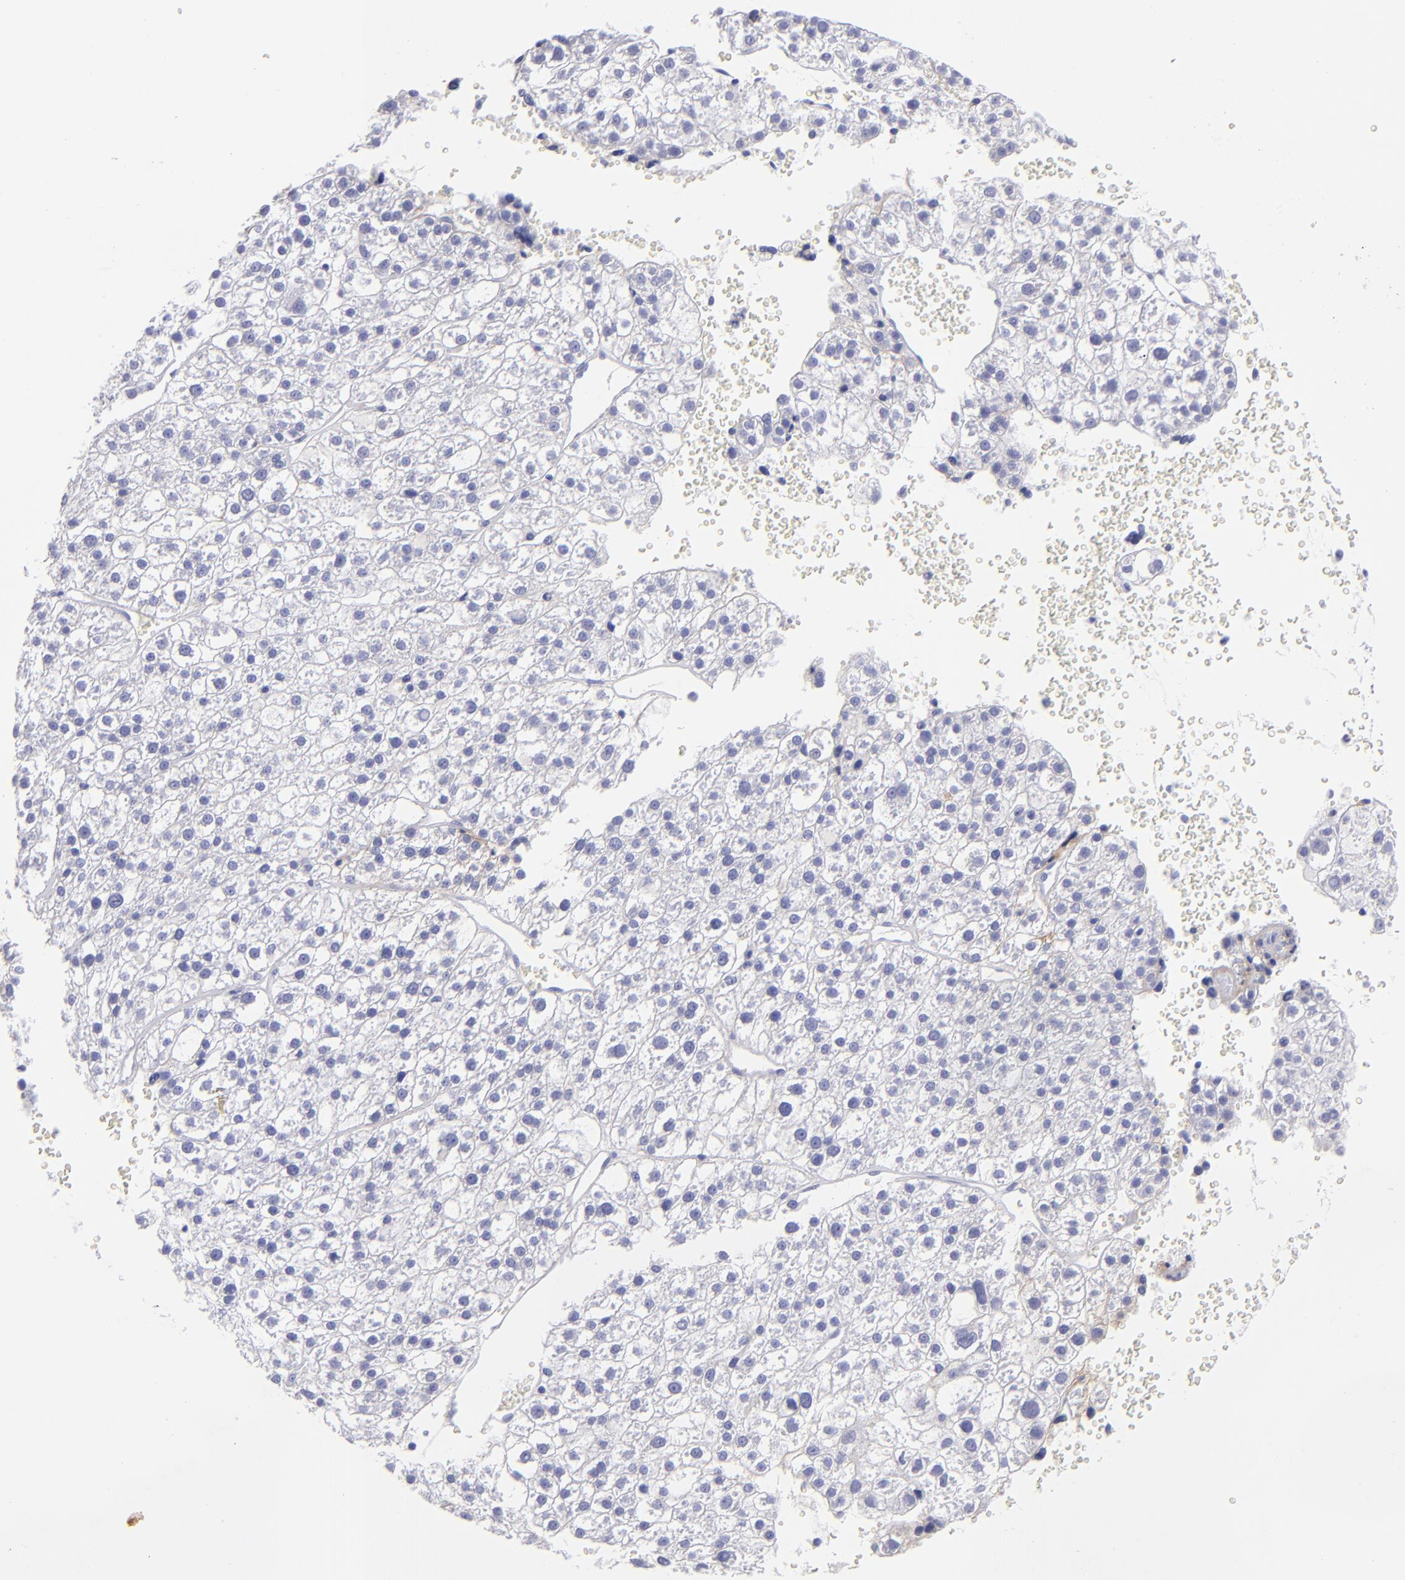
{"staining": {"intensity": "weak", "quantity": "<25%", "location": "cytoplasmic/membranous"}, "tissue": "liver cancer", "cell_type": "Tumor cells", "image_type": "cancer", "snomed": [{"axis": "morphology", "description": "Carcinoma, Hepatocellular, NOS"}, {"axis": "topography", "description": "Liver"}], "caption": "The photomicrograph demonstrates no significant positivity in tumor cells of liver cancer.", "gene": "CD82", "patient": {"sex": "female", "age": 85}}